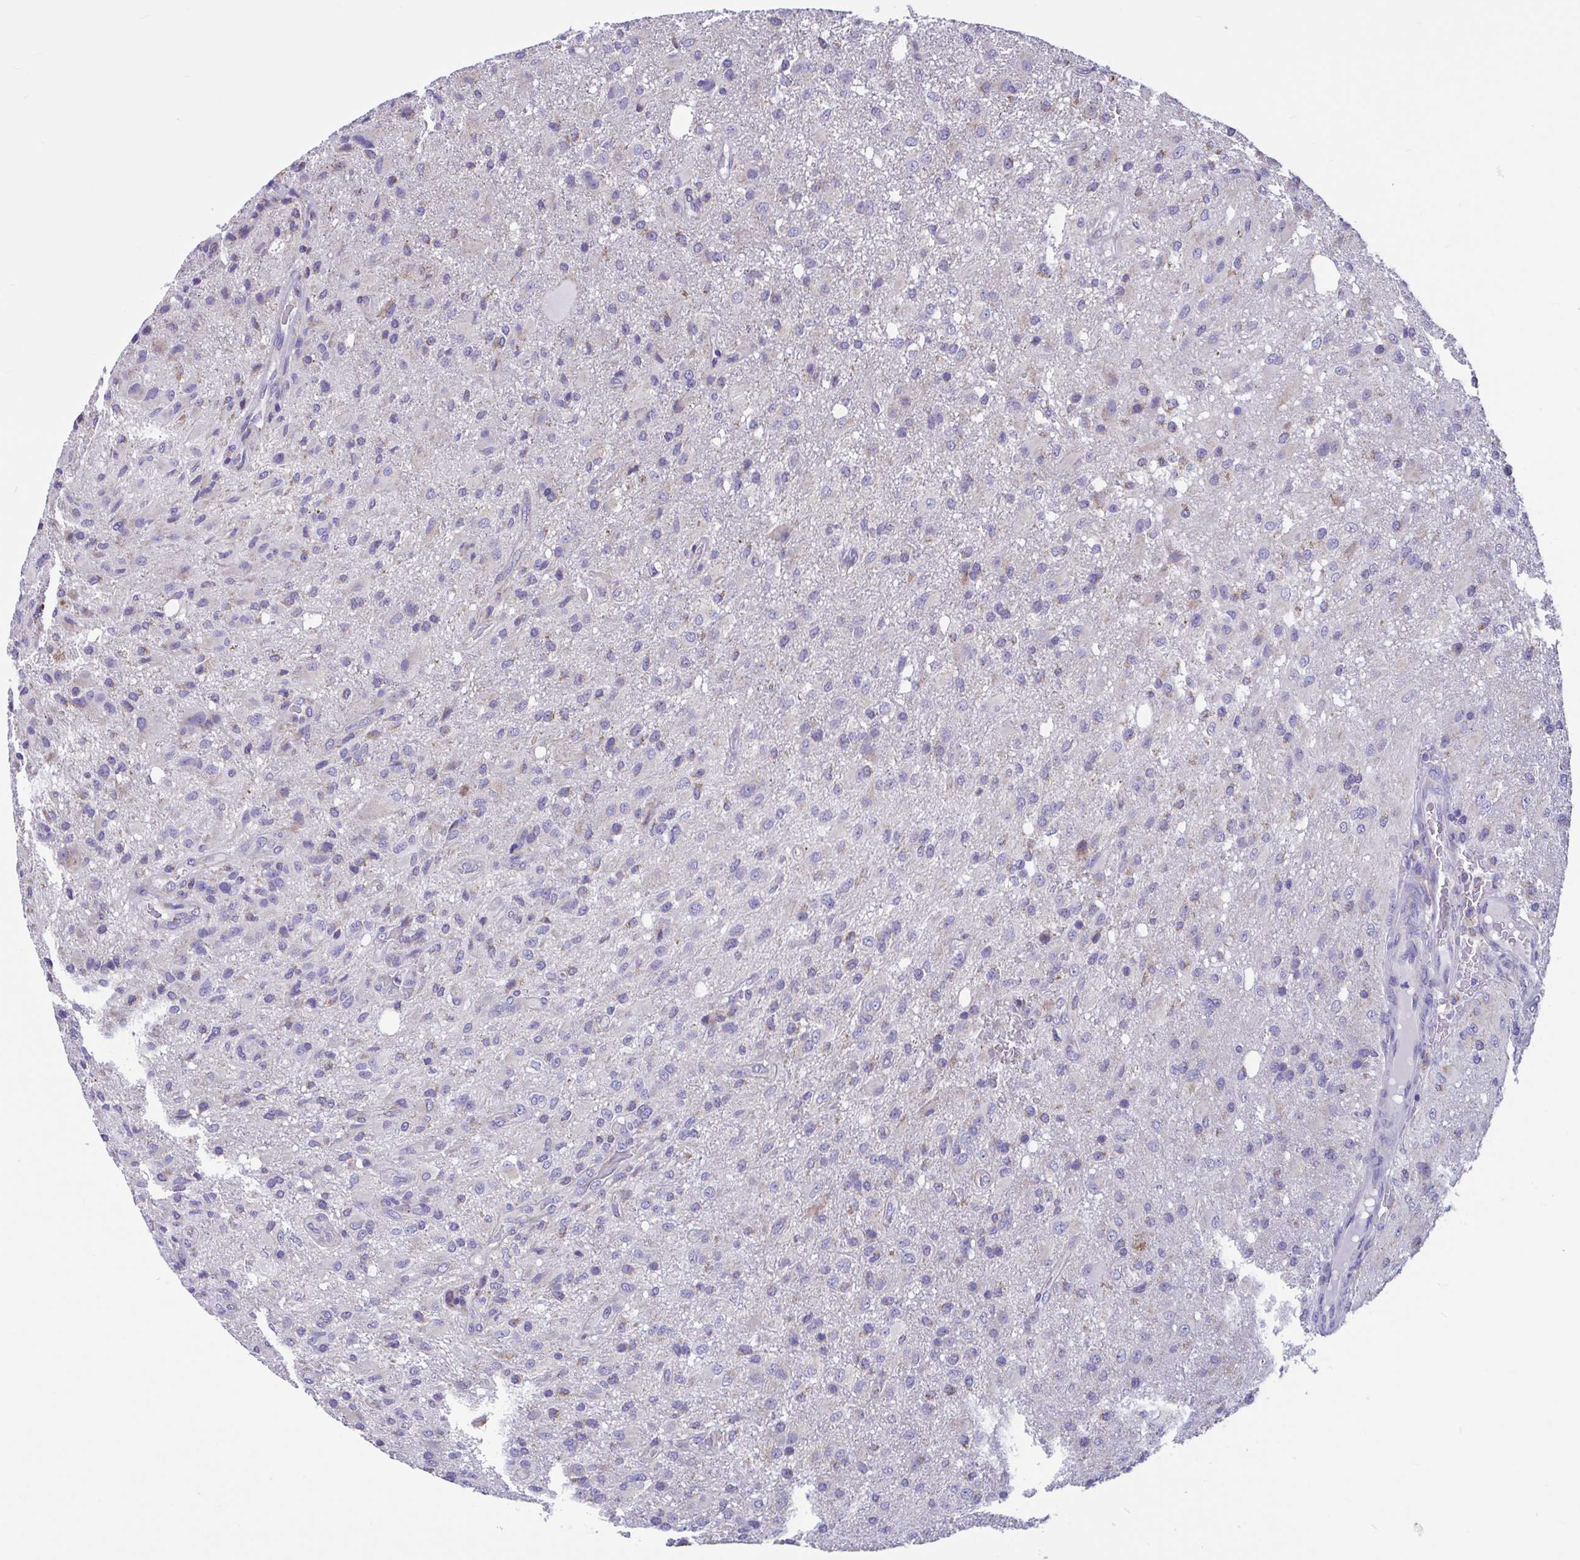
{"staining": {"intensity": "moderate", "quantity": "25%-75%", "location": "cytoplasmic/membranous"}, "tissue": "glioma", "cell_type": "Tumor cells", "image_type": "cancer", "snomed": [{"axis": "morphology", "description": "Glioma, malignant, High grade"}, {"axis": "topography", "description": "Brain"}], "caption": "Human malignant glioma (high-grade) stained with a protein marker exhibits moderate staining in tumor cells.", "gene": "OR13A1", "patient": {"sex": "male", "age": 53}}